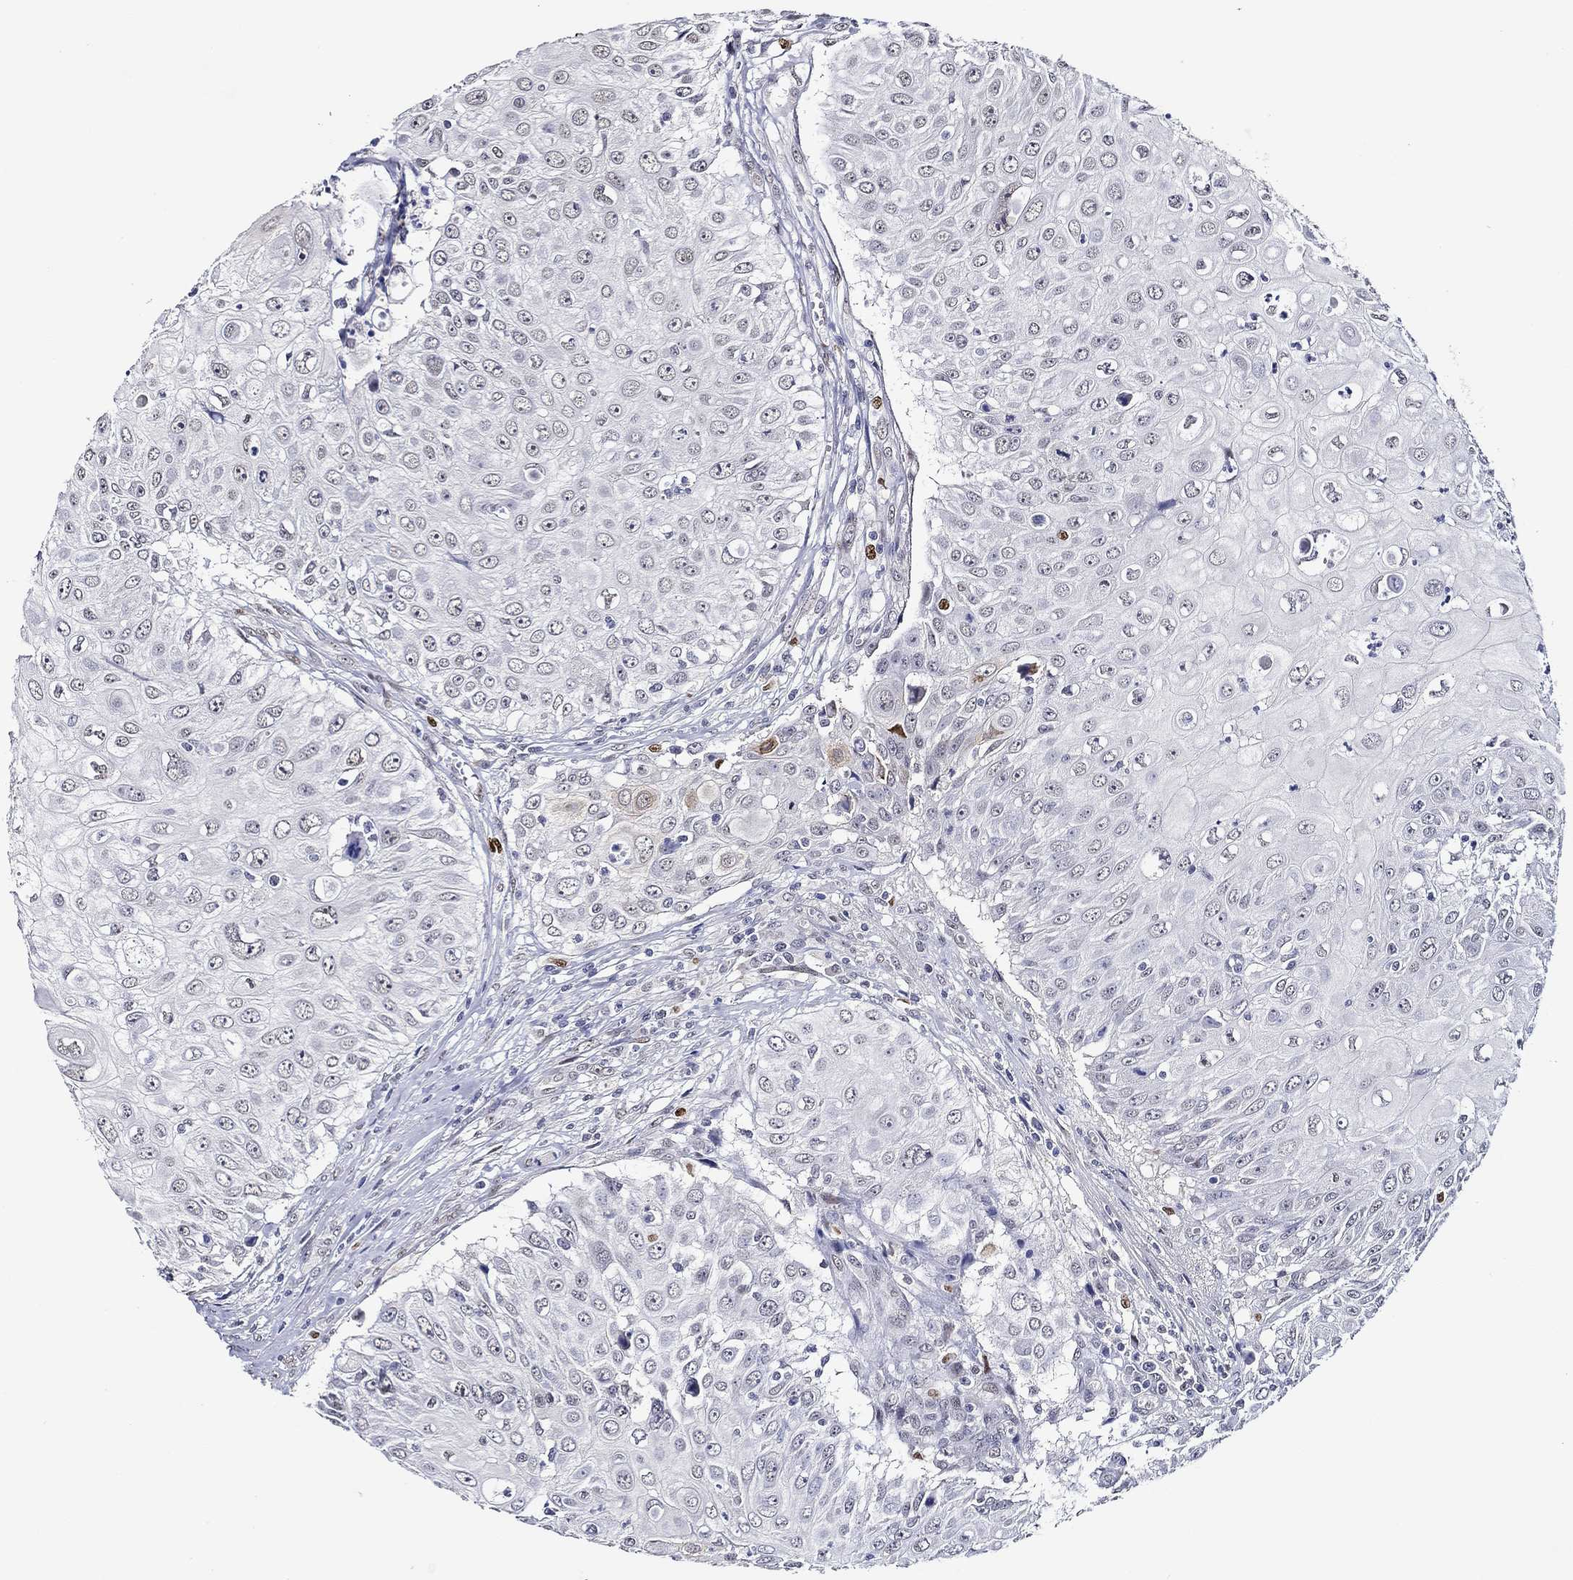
{"staining": {"intensity": "negative", "quantity": "none", "location": "none"}, "tissue": "urothelial cancer", "cell_type": "Tumor cells", "image_type": "cancer", "snomed": [{"axis": "morphology", "description": "Urothelial carcinoma, High grade"}, {"axis": "topography", "description": "Urinary bladder"}], "caption": "Urothelial cancer was stained to show a protein in brown. There is no significant positivity in tumor cells.", "gene": "GATA2", "patient": {"sex": "female", "age": 79}}